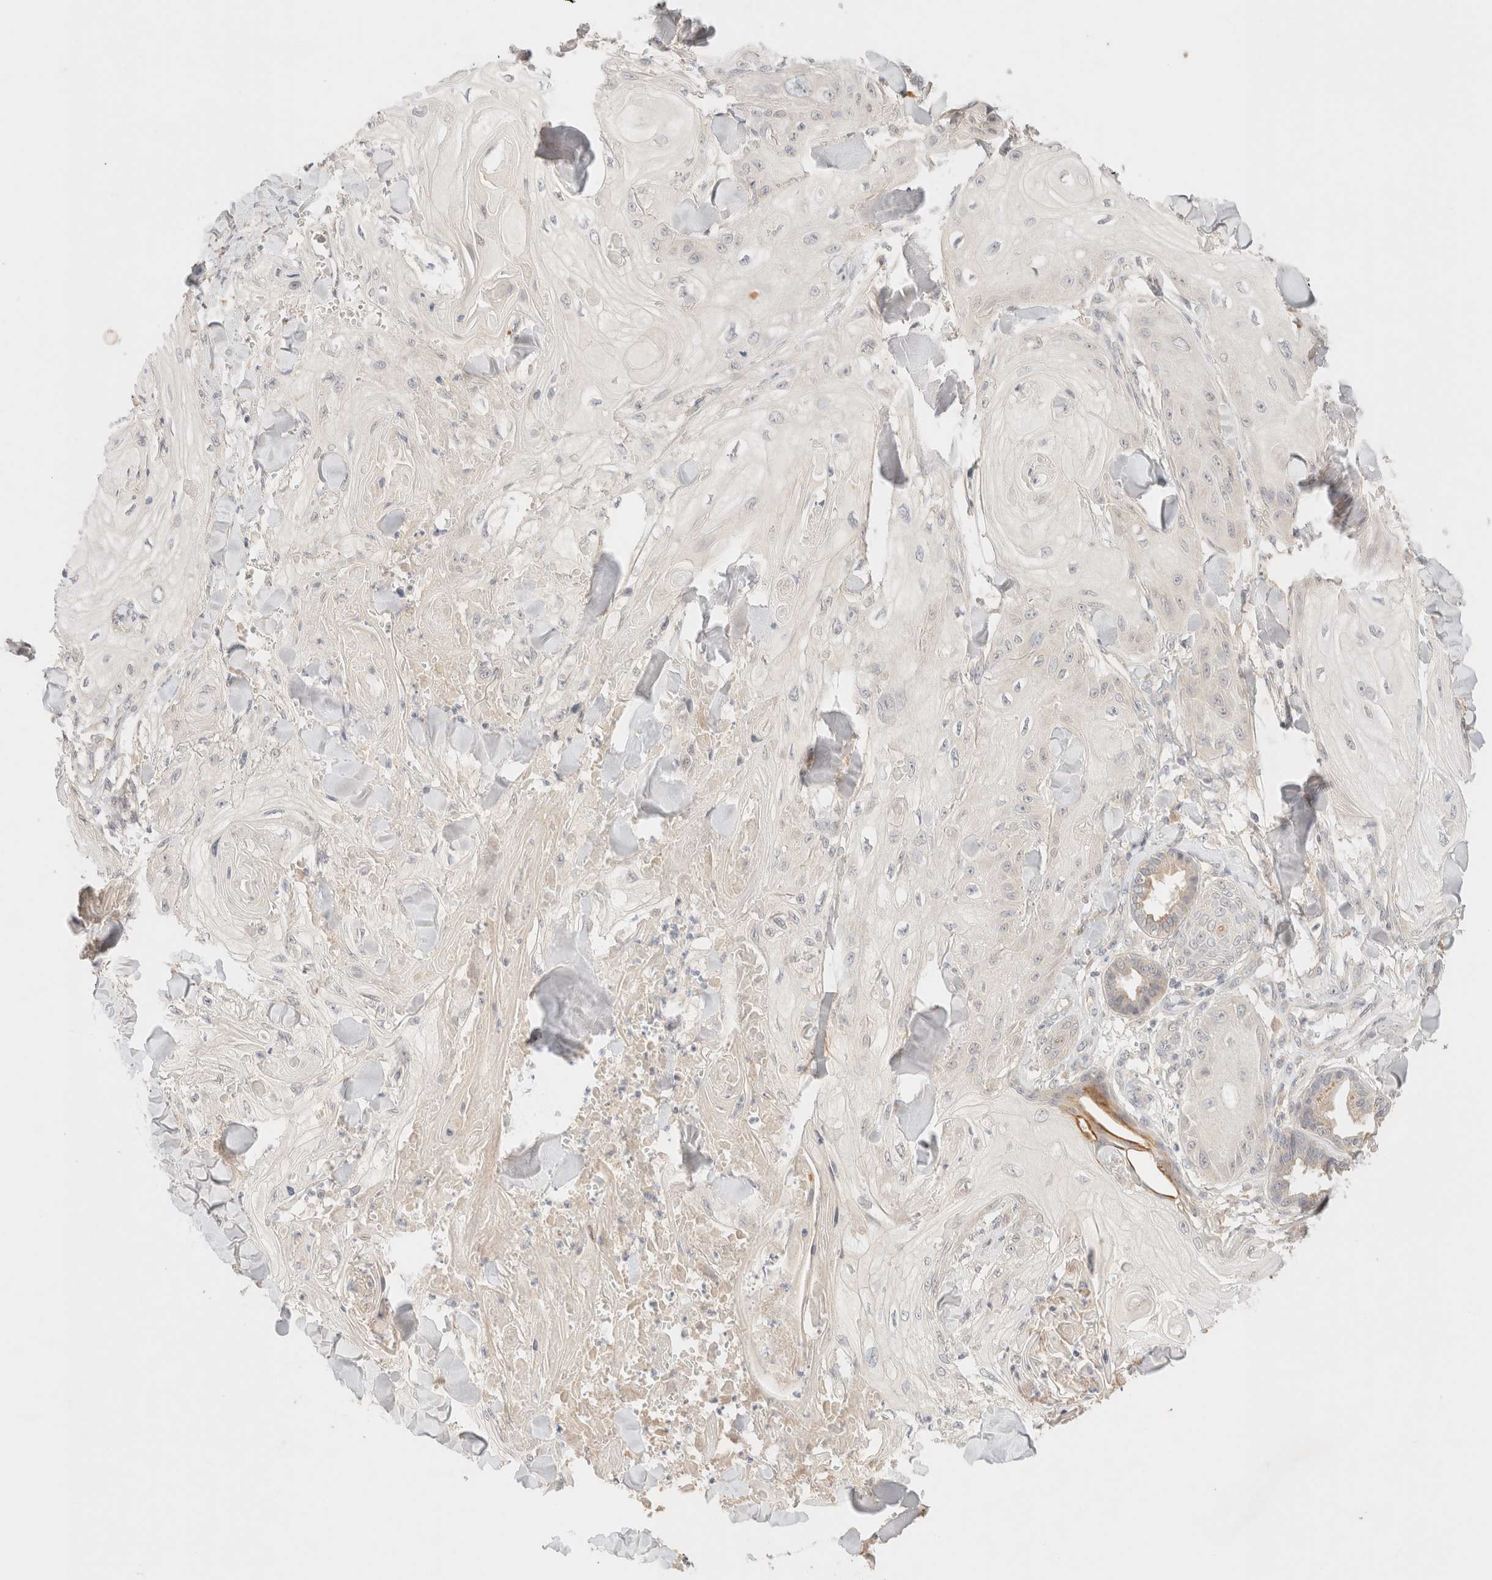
{"staining": {"intensity": "negative", "quantity": "none", "location": "none"}, "tissue": "skin cancer", "cell_type": "Tumor cells", "image_type": "cancer", "snomed": [{"axis": "morphology", "description": "Squamous cell carcinoma, NOS"}, {"axis": "topography", "description": "Skin"}], "caption": "Immunohistochemical staining of skin cancer reveals no significant staining in tumor cells.", "gene": "SARM1", "patient": {"sex": "male", "age": 74}}